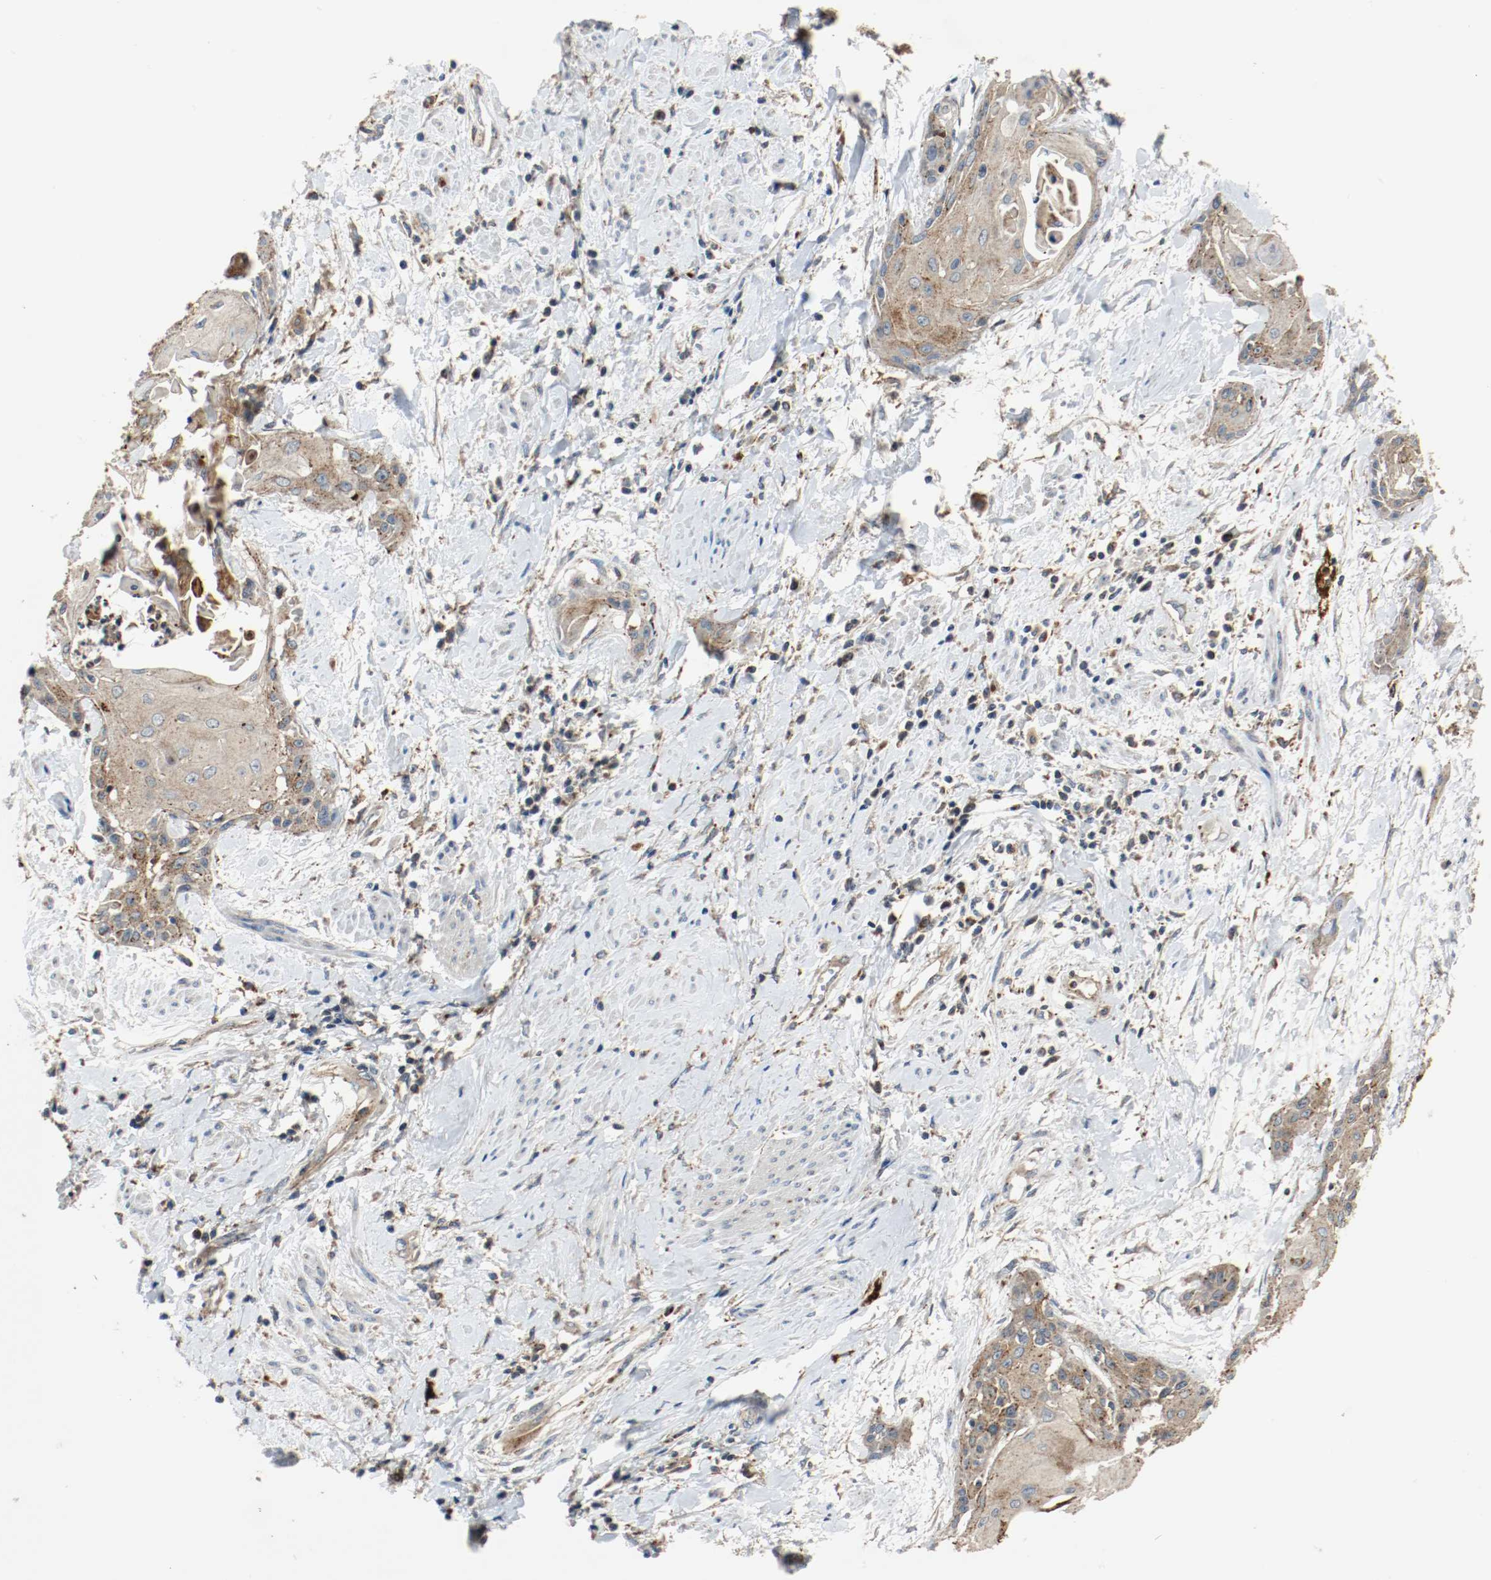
{"staining": {"intensity": "moderate", "quantity": ">75%", "location": "cytoplasmic/membranous"}, "tissue": "cervical cancer", "cell_type": "Tumor cells", "image_type": "cancer", "snomed": [{"axis": "morphology", "description": "Squamous cell carcinoma, NOS"}, {"axis": "topography", "description": "Cervix"}], "caption": "About >75% of tumor cells in human cervical cancer (squamous cell carcinoma) show moderate cytoplasmic/membranous protein positivity as visualized by brown immunohistochemical staining.", "gene": "LAMP2", "patient": {"sex": "female", "age": 57}}